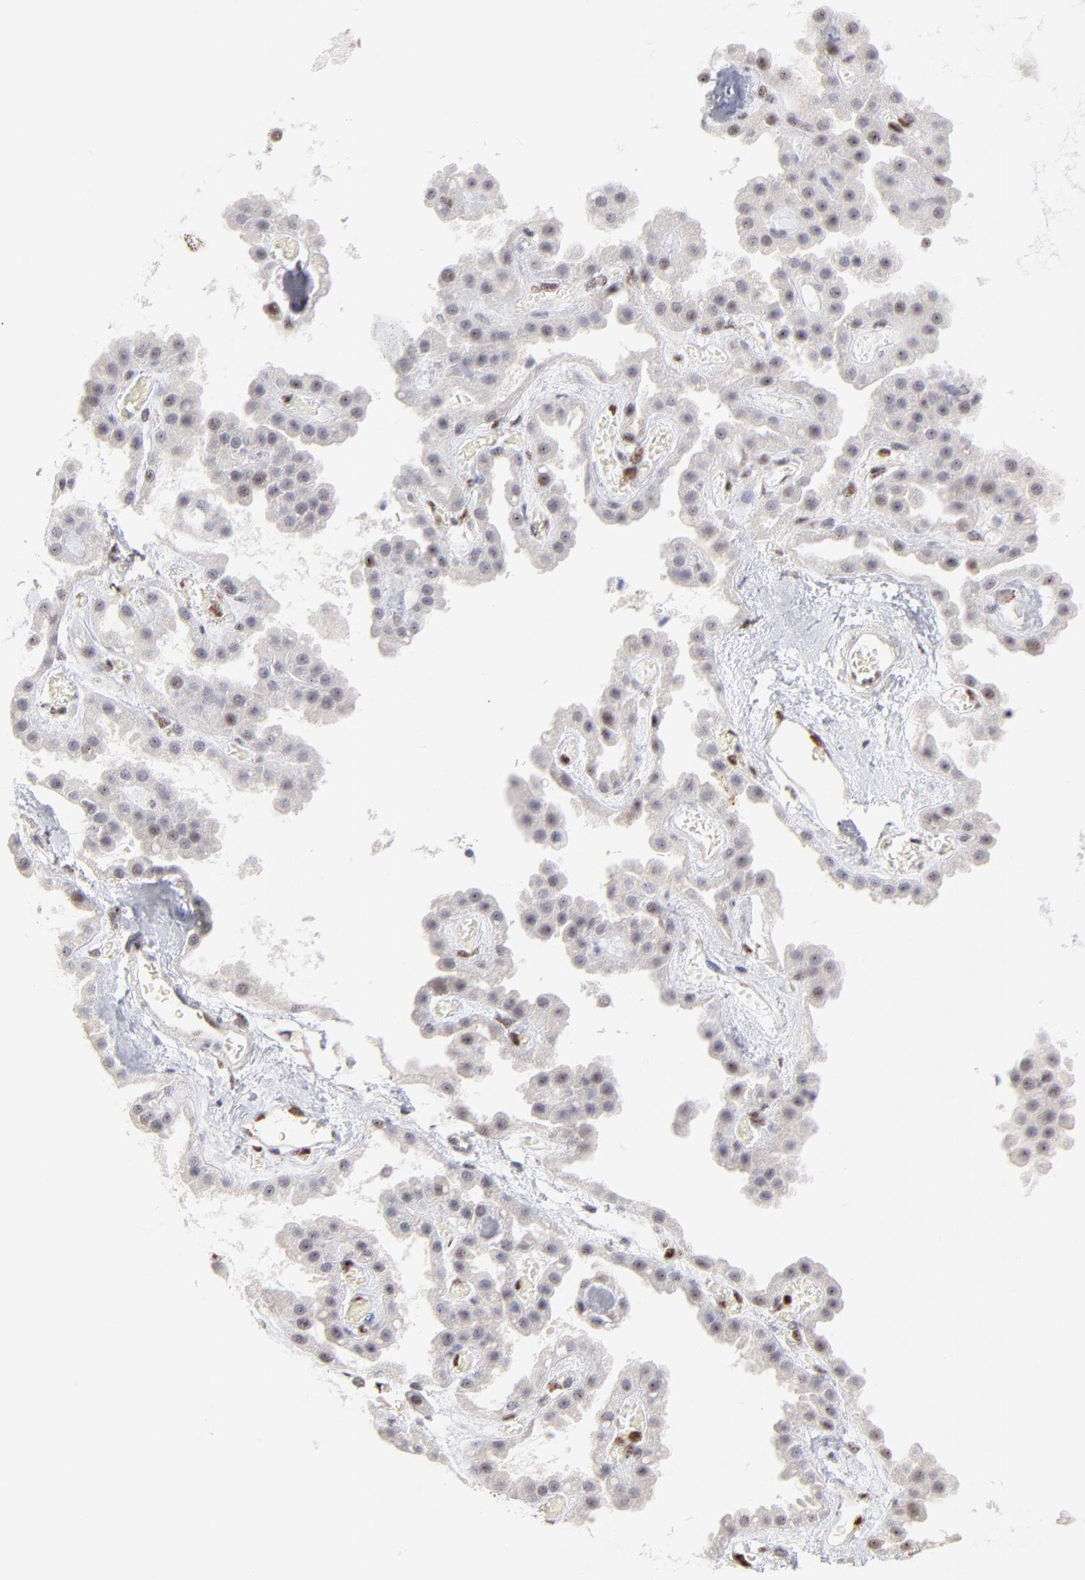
{"staining": {"intensity": "moderate", "quantity": "<25%", "location": "nuclear"}, "tissue": "hippocampus", "cell_type": "Glial cells", "image_type": "normal", "snomed": [{"axis": "morphology", "description": "Normal tissue, NOS"}, {"axis": "topography", "description": "Hippocampus"}], "caption": "About <25% of glial cells in normal hippocampus show moderate nuclear protein staining as visualized by brown immunohistochemical staining.", "gene": "STAT3", "patient": {"sex": "female", "age": 19}}